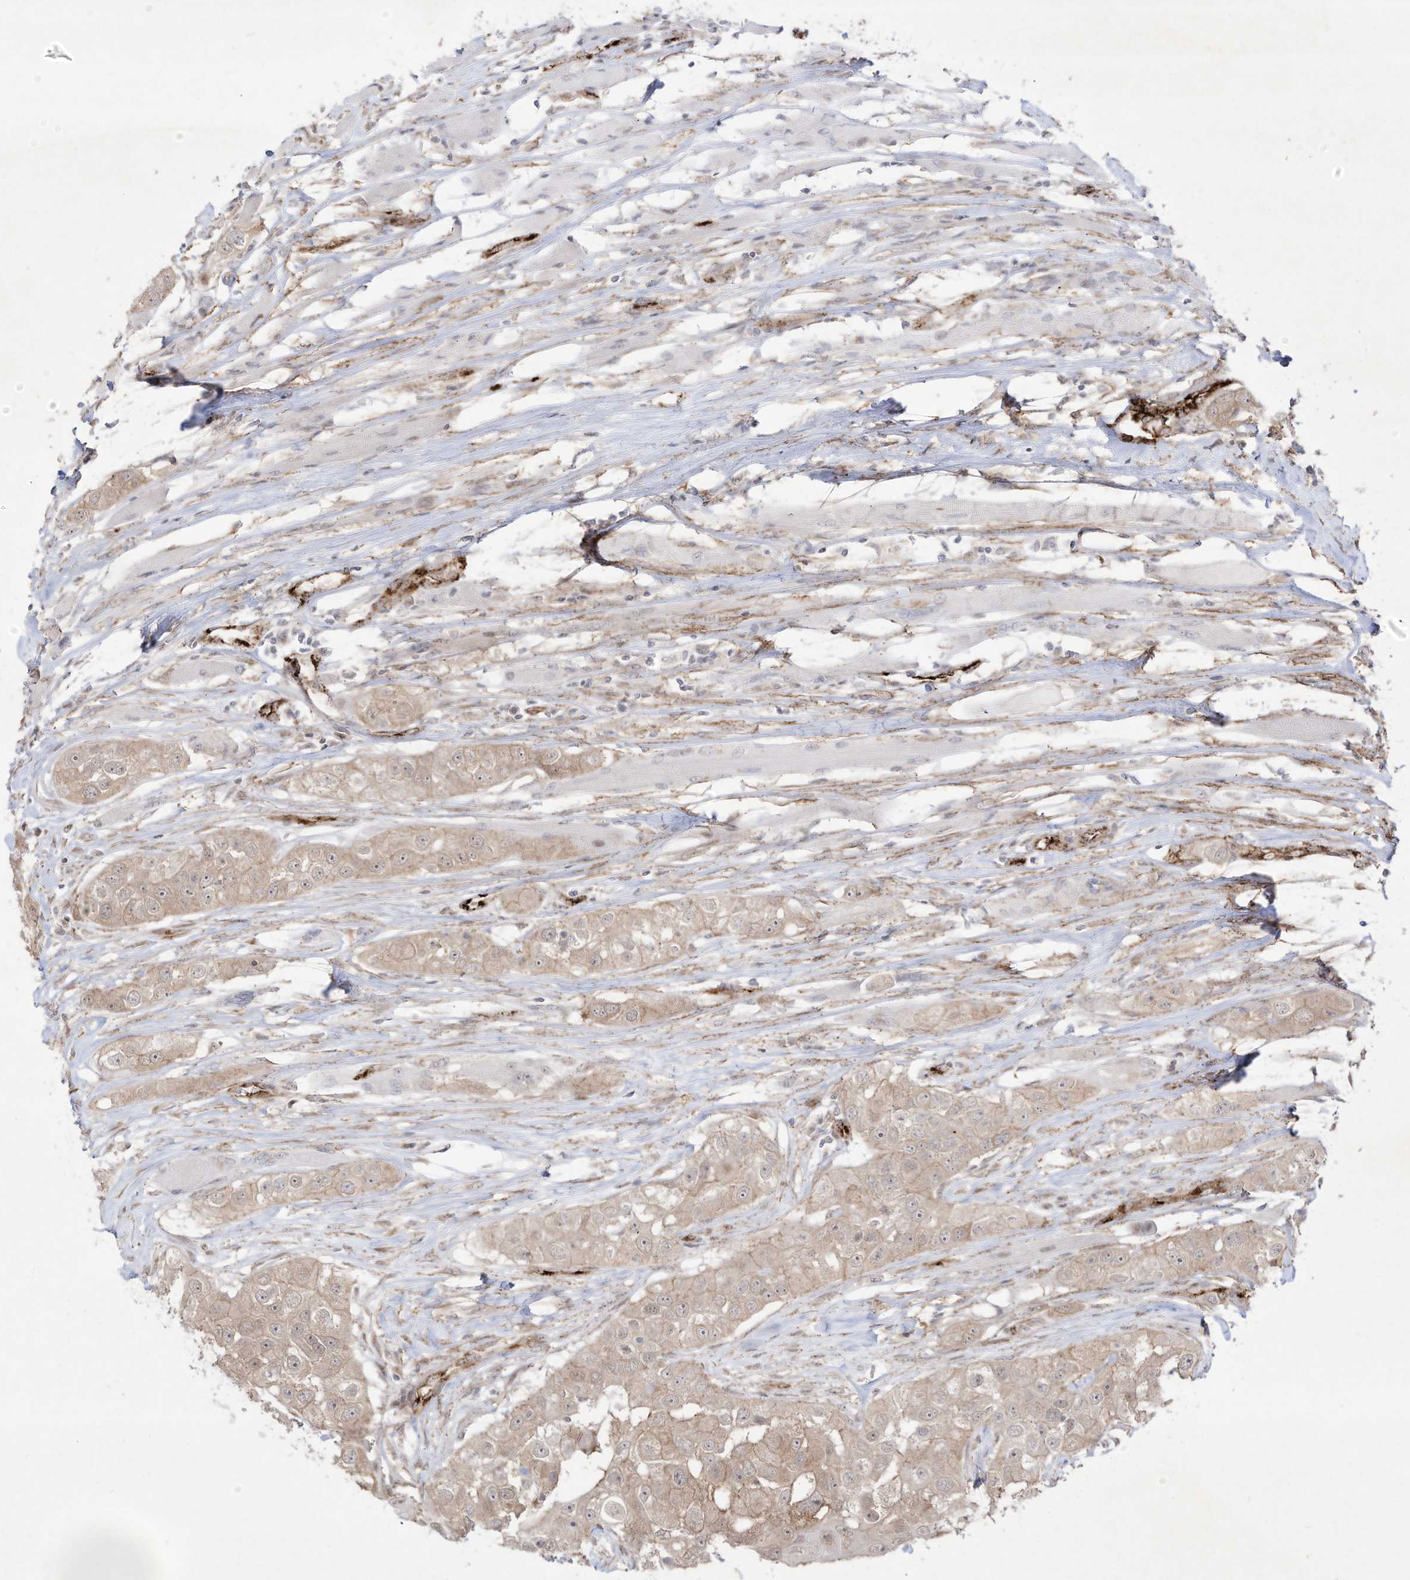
{"staining": {"intensity": "weak", "quantity": ">75%", "location": "cytoplasmic/membranous"}, "tissue": "head and neck cancer", "cell_type": "Tumor cells", "image_type": "cancer", "snomed": [{"axis": "morphology", "description": "Normal tissue, NOS"}, {"axis": "morphology", "description": "Squamous cell carcinoma, NOS"}, {"axis": "topography", "description": "Skeletal muscle"}, {"axis": "topography", "description": "Head-Neck"}], "caption": "Protein expression analysis of human squamous cell carcinoma (head and neck) reveals weak cytoplasmic/membranous positivity in about >75% of tumor cells.", "gene": "ZGRF1", "patient": {"sex": "male", "age": 51}}